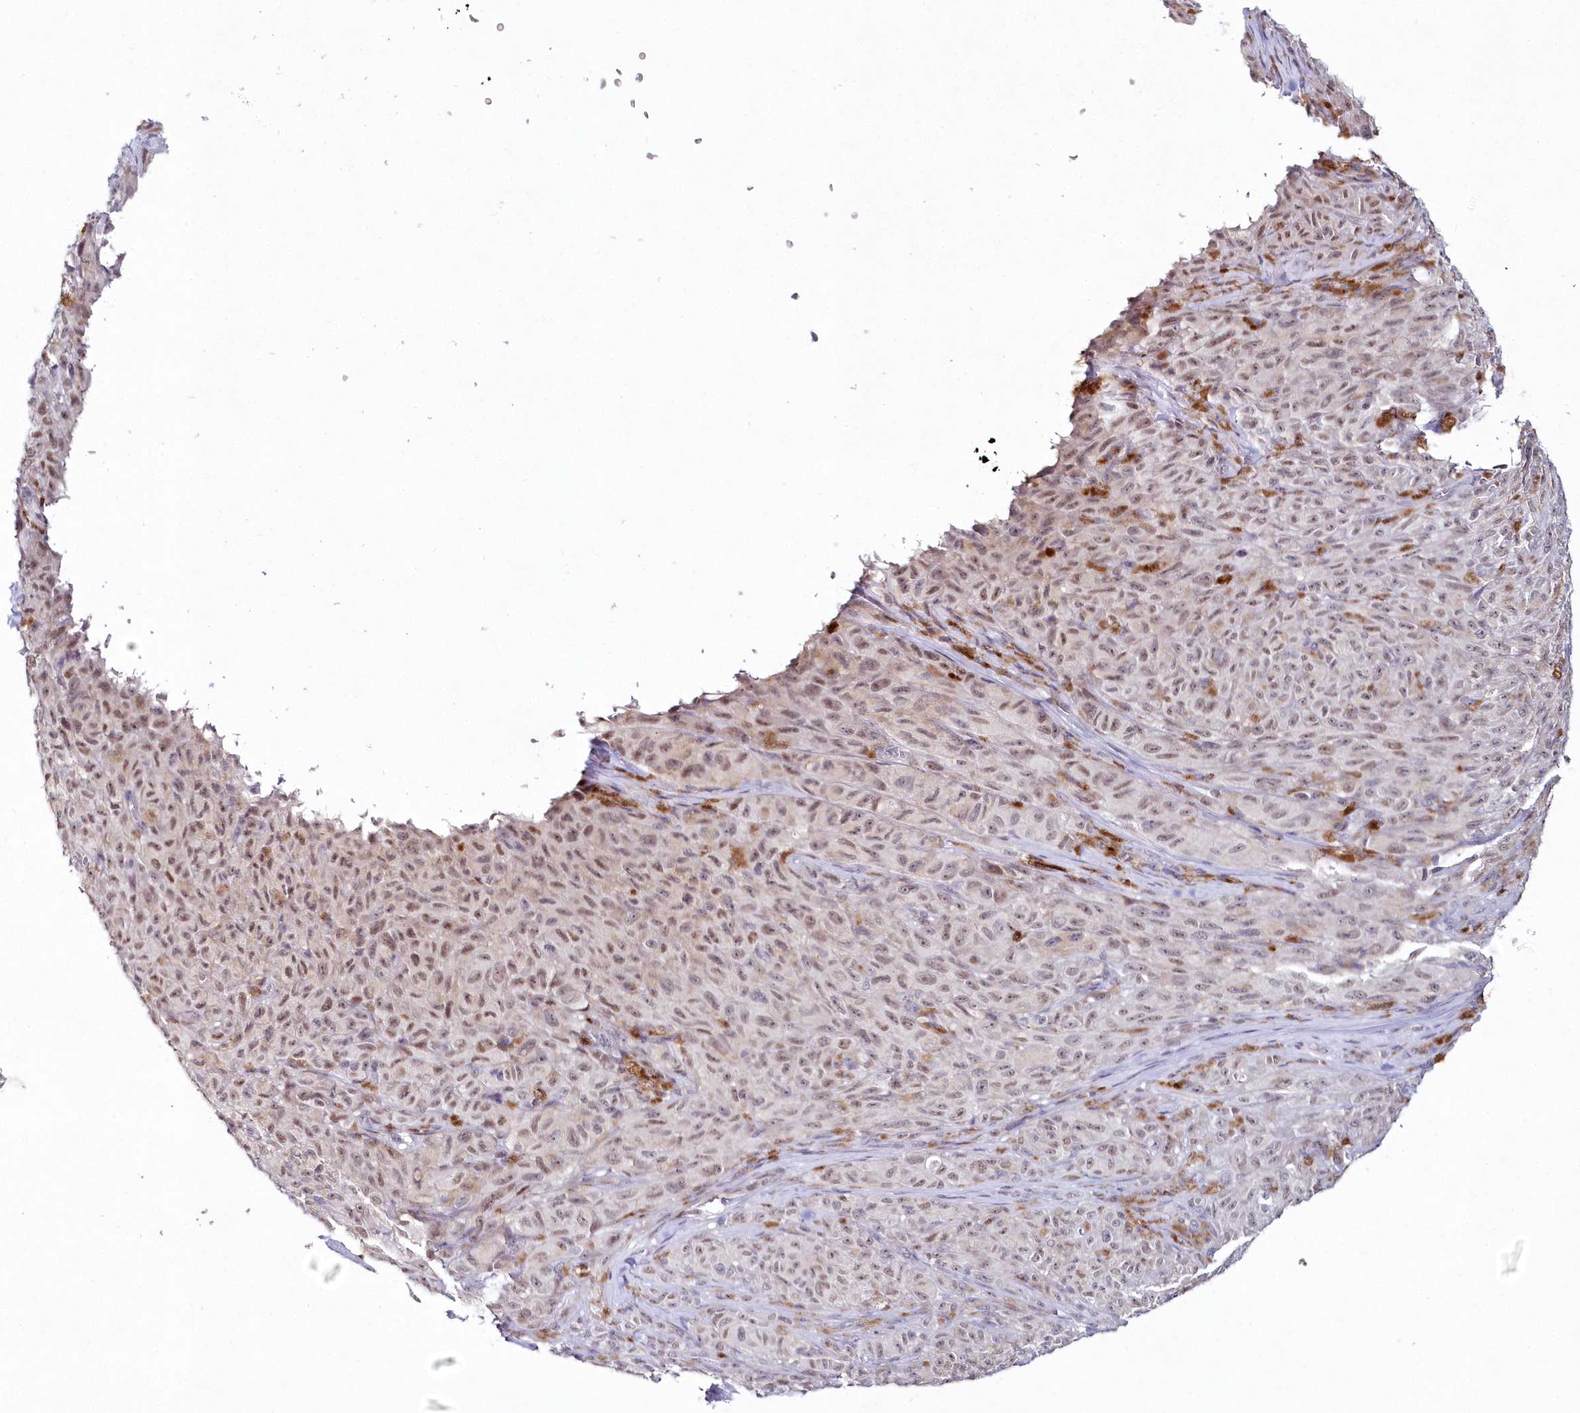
{"staining": {"intensity": "moderate", "quantity": "25%-75%", "location": "nuclear"}, "tissue": "melanoma", "cell_type": "Tumor cells", "image_type": "cancer", "snomed": [{"axis": "morphology", "description": "Malignant melanoma, NOS"}, {"axis": "topography", "description": "Skin"}], "caption": "Protein staining of melanoma tissue demonstrates moderate nuclear positivity in about 25%-75% of tumor cells.", "gene": "HYCC2", "patient": {"sex": "female", "age": 82}}